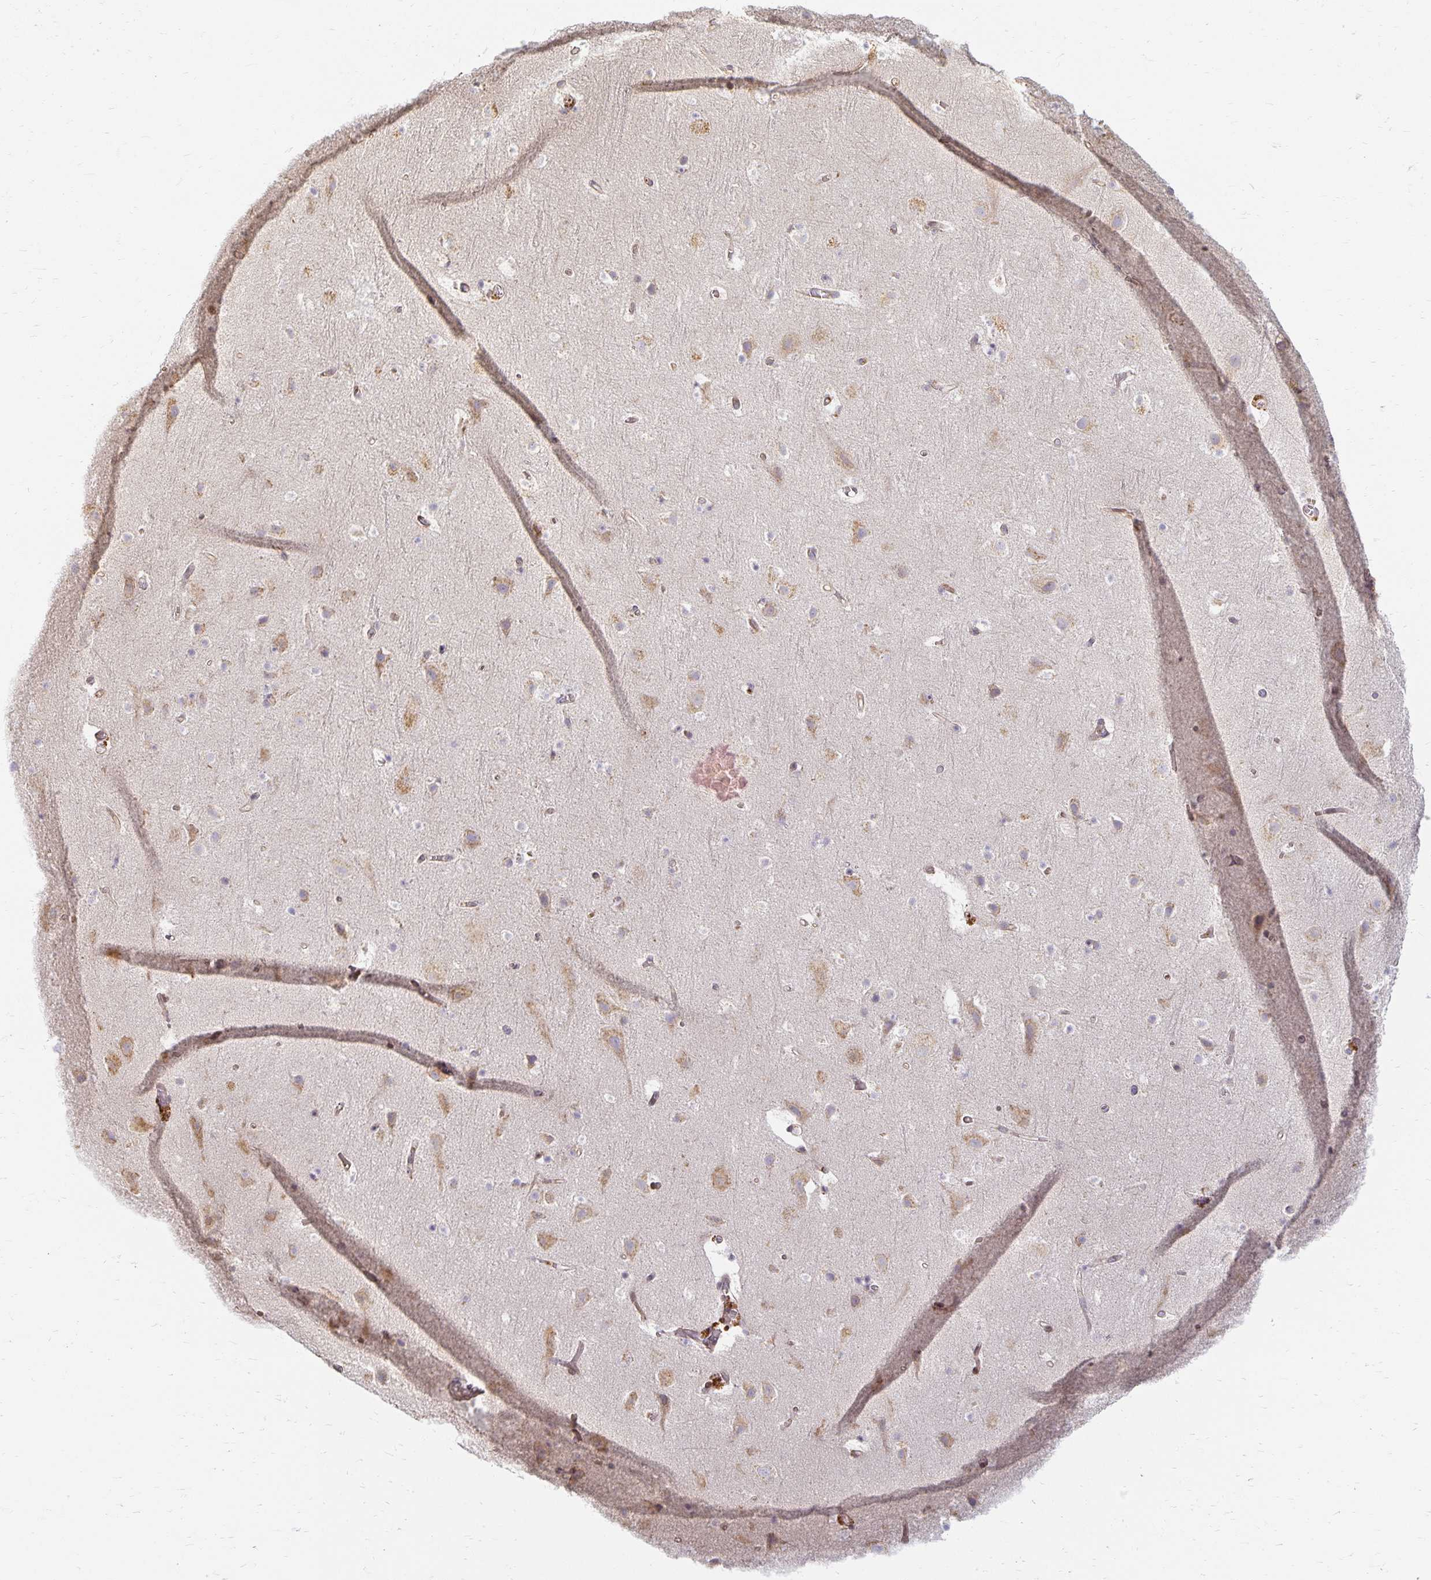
{"staining": {"intensity": "weak", "quantity": ">75%", "location": "cytoplasmic/membranous"}, "tissue": "cerebral cortex", "cell_type": "Endothelial cells", "image_type": "normal", "snomed": [{"axis": "morphology", "description": "Normal tissue, NOS"}, {"axis": "topography", "description": "Cerebral cortex"}], "caption": "Protein expression analysis of unremarkable cerebral cortex shows weak cytoplasmic/membranous positivity in approximately >75% of endothelial cells.", "gene": "EHF", "patient": {"sex": "female", "age": 42}}